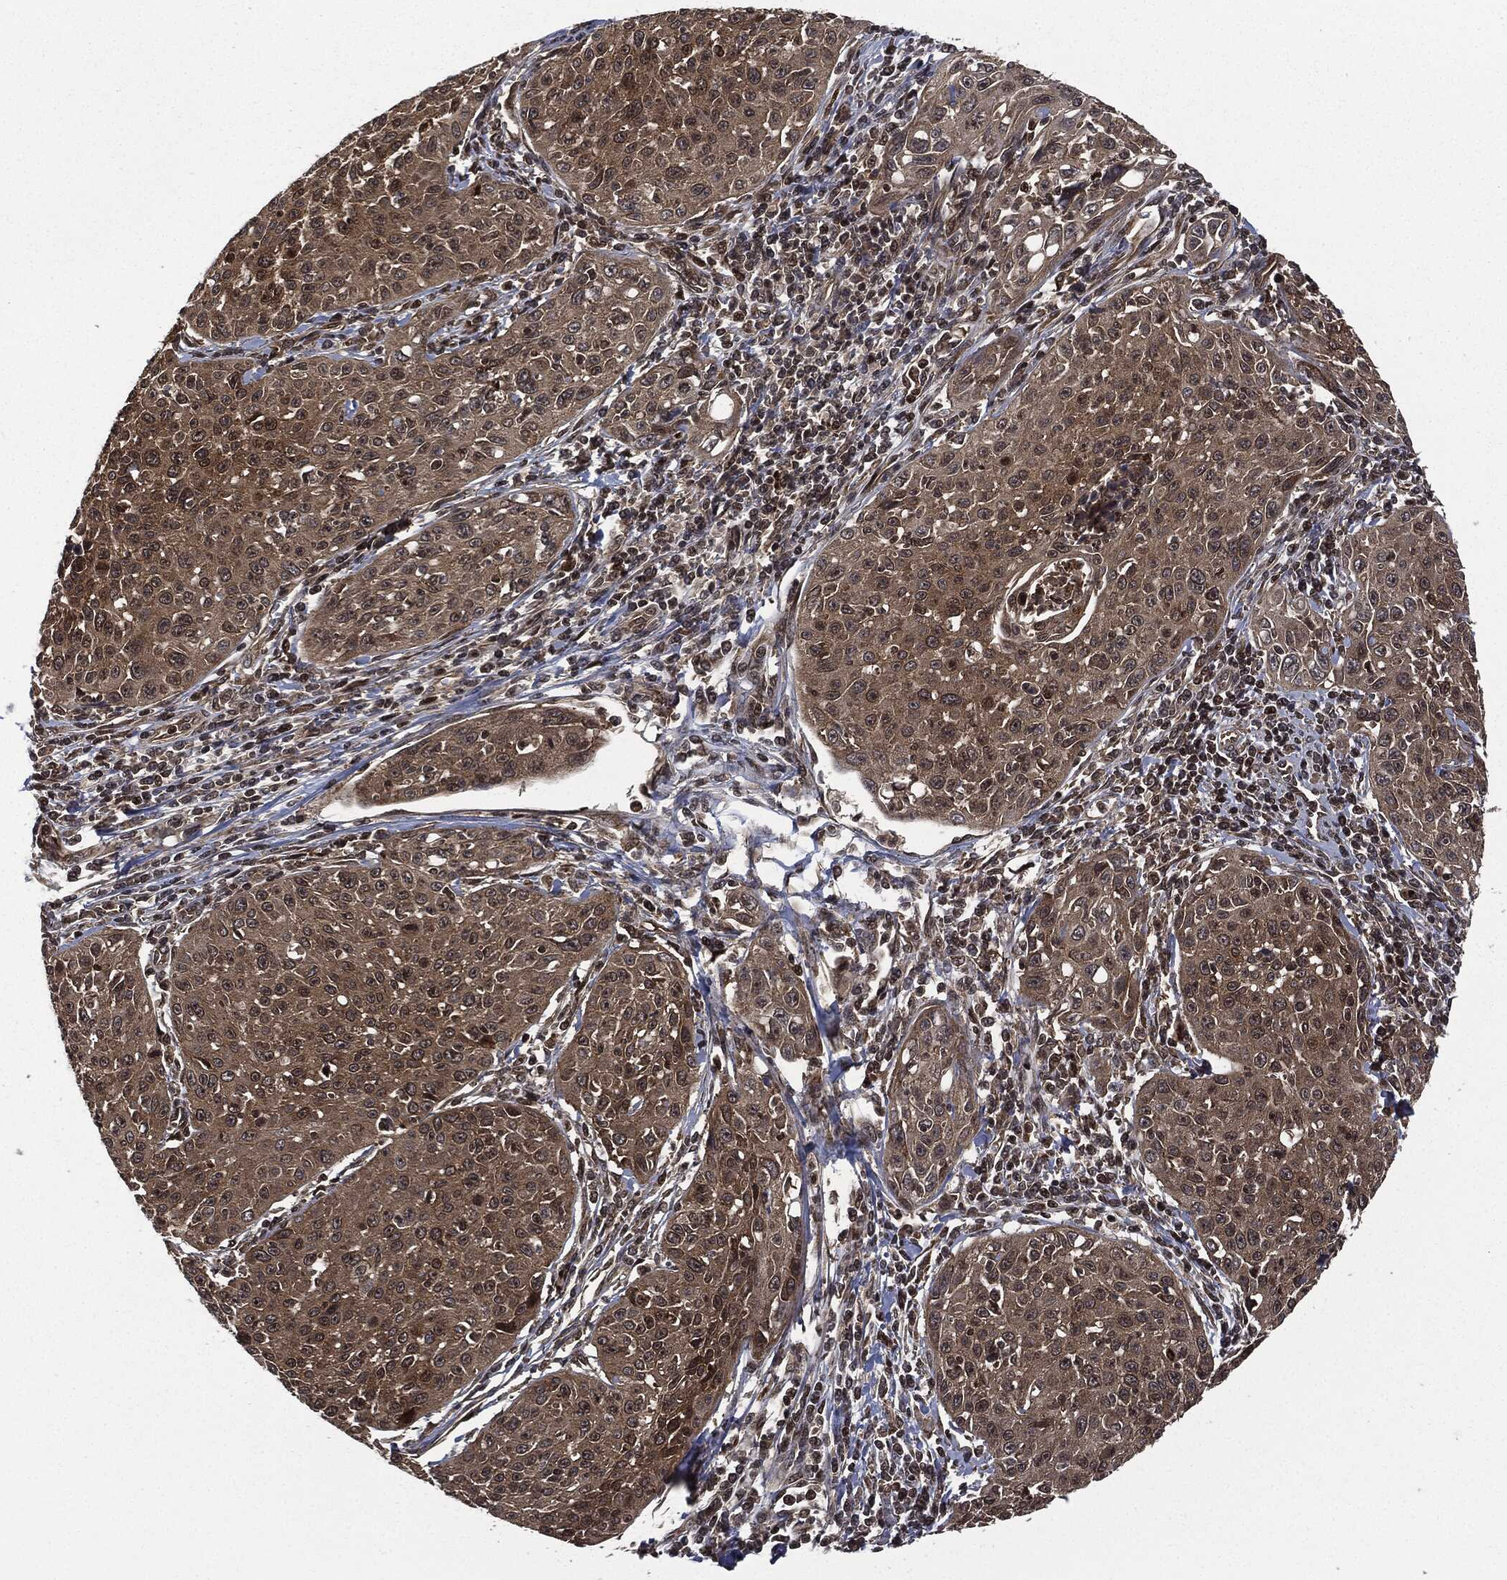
{"staining": {"intensity": "moderate", "quantity": ">75%", "location": "cytoplasmic/membranous"}, "tissue": "cervical cancer", "cell_type": "Tumor cells", "image_type": "cancer", "snomed": [{"axis": "morphology", "description": "Squamous cell carcinoma, NOS"}, {"axis": "topography", "description": "Cervix"}], "caption": "Protein staining displays moderate cytoplasmic/membranous positivity in about >75% of tumor cells in cervical cancer.", "gene": "HRAS", "patient": {"sex": "female", "age": 26}}